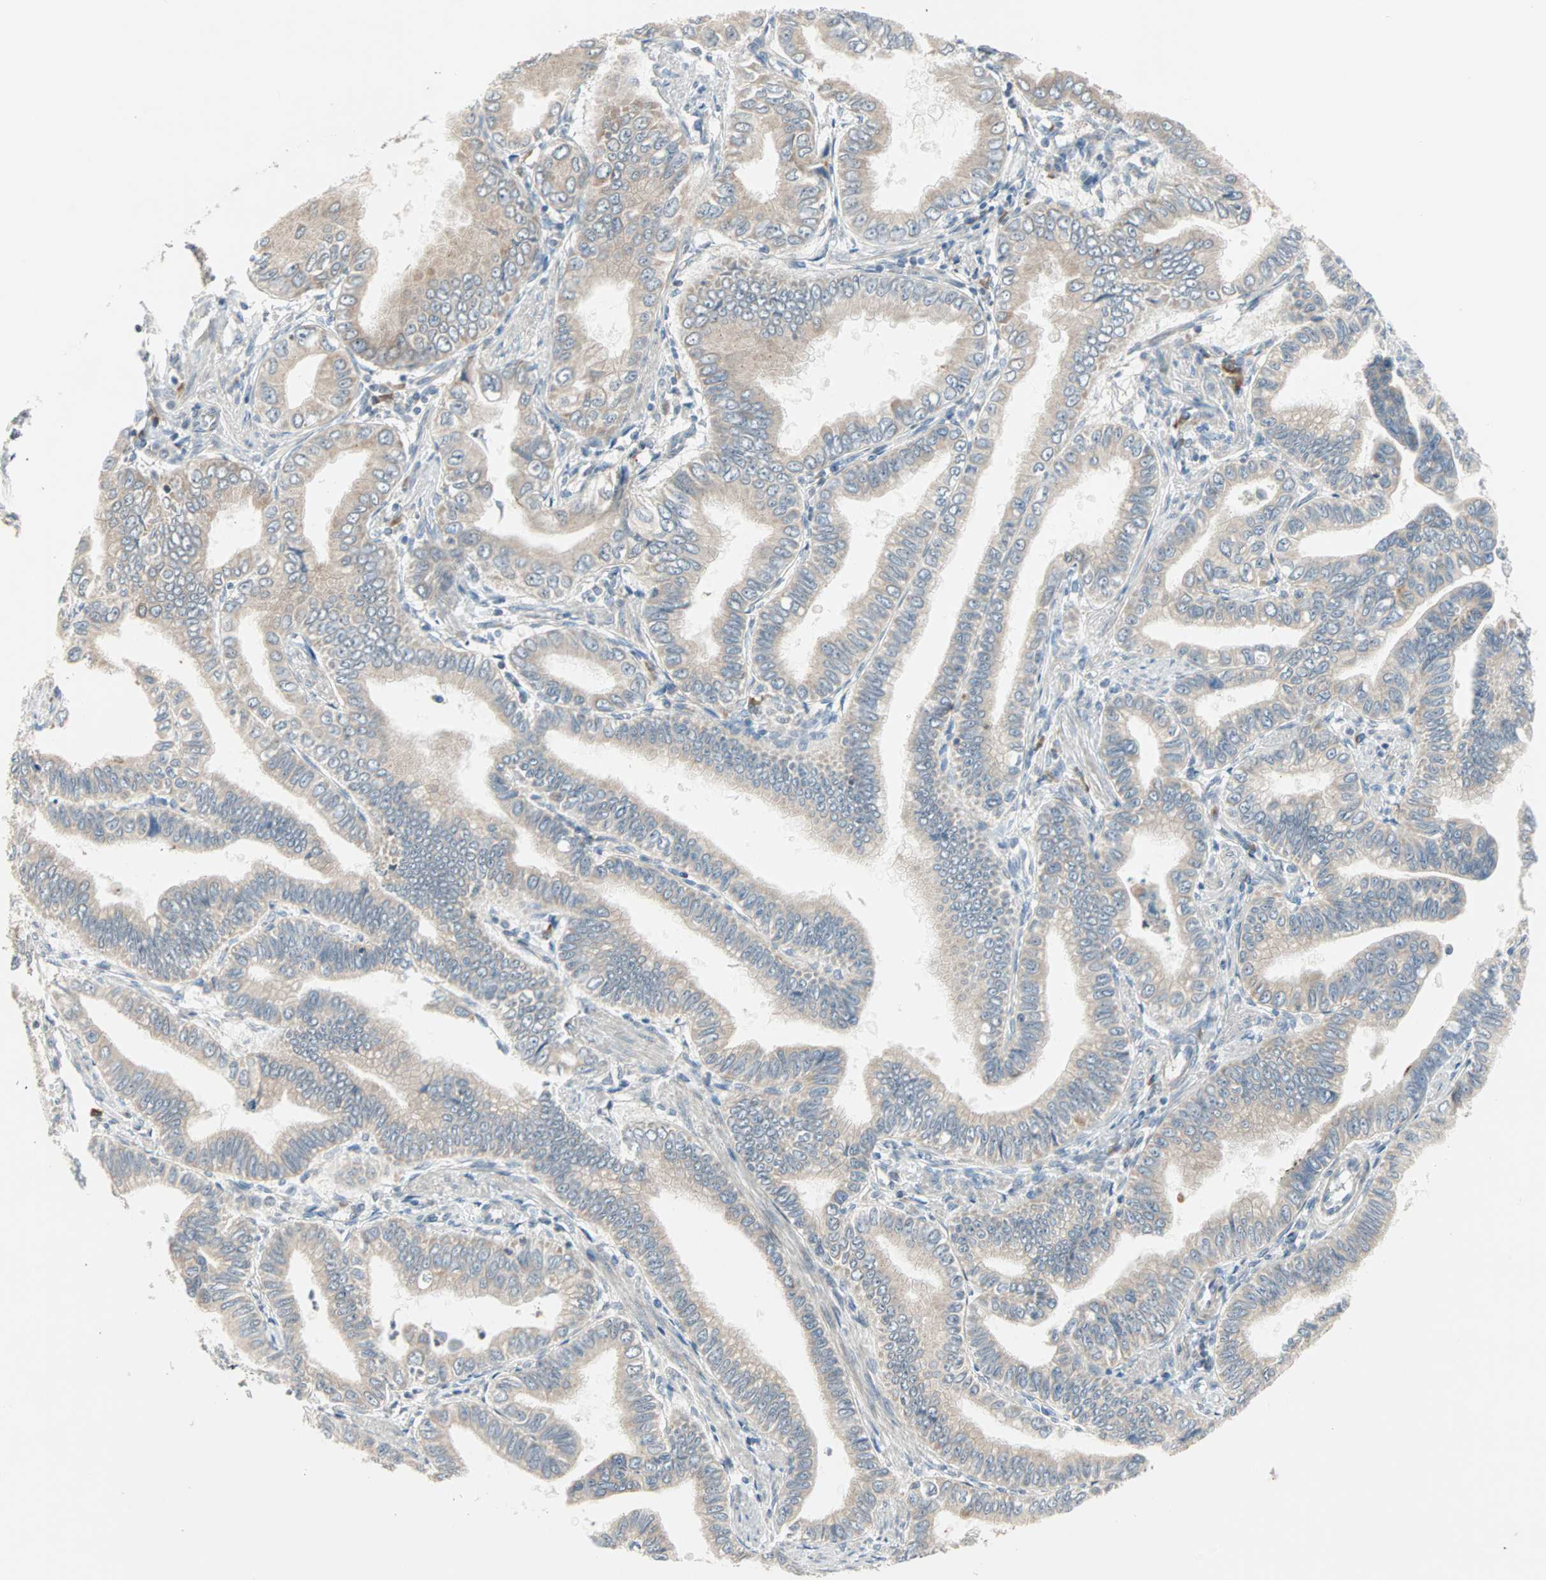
{"staining": {"intensity": "moderate", "quantity": ">75%", "location": "cytoplasmic/membranous"}, "tissue": "pancreatic cancer", "cell_type": "Tumor cells", "image_type": "cancer", "snomed": [{"axis": "morphology", "description": "Normal tissue, NOS"}, {"axis": "topography", "description": "Lymph node"}], "caption": "Pancreatic cancer stained with DAB (3,3'-diaminobenzidine) immunohistochemistry shows medium levels of moderate cytoplasmic/membranous staining in about >75% of tumor cells. (DAB IHC with brightfield microscopy, high magnification).", "gene": "SAR1A", "patient": {"sex": "male", "age": 50}}